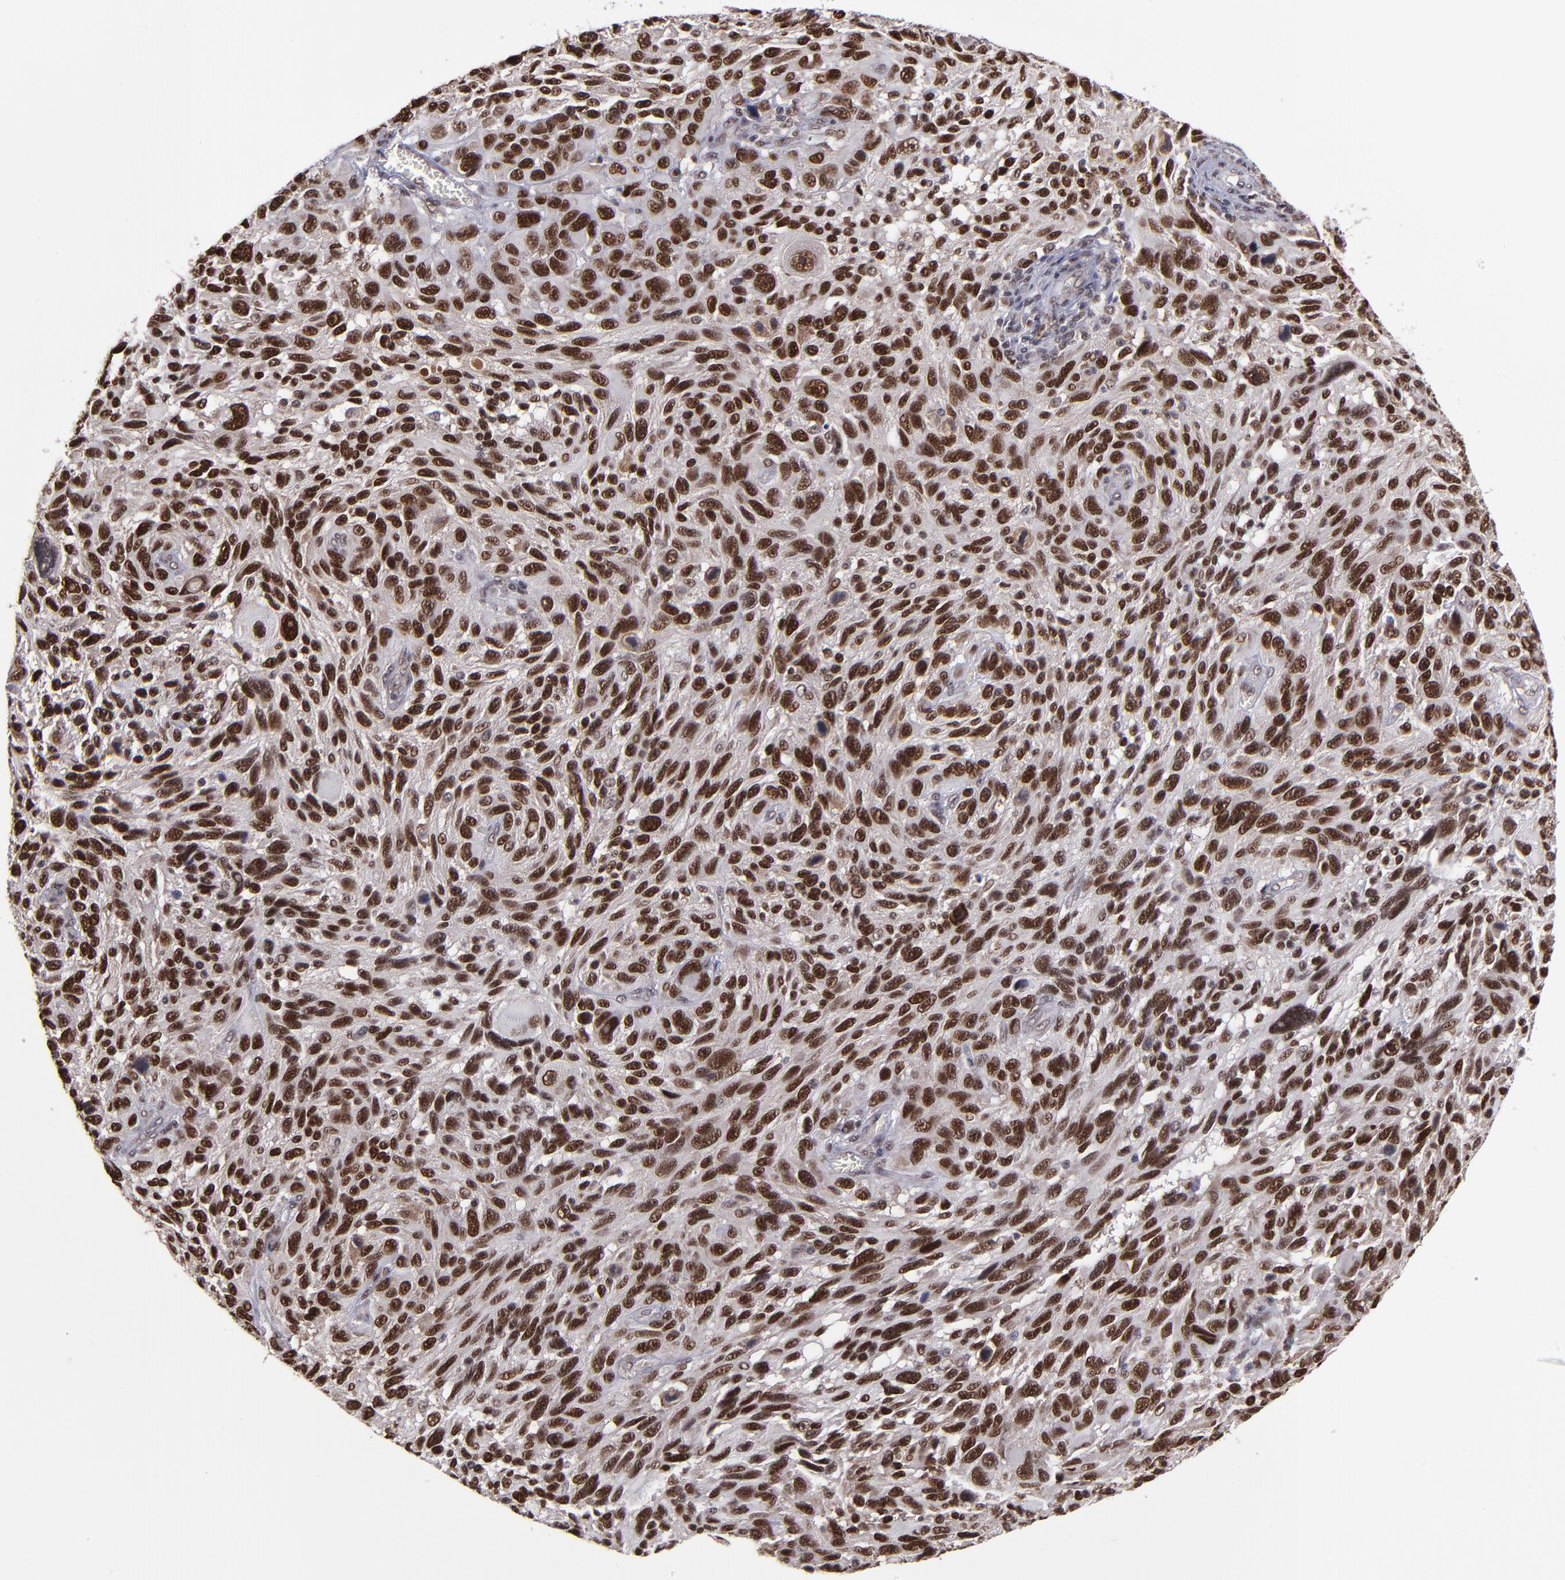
{"staining": {"intensity": "strong", "quantity": ">75%", "location": "nuclear"}, "tissue": "melanoma", "cell_type": "Tumor cells", "image_type": "cancer", "snomed": [{"axis": "morphology", "description": "Malignant melanoma, NOS"}, {"axis": "topography", "description": "Skin"}], "caption": "IHC image of neoplastic tissue: human melanoma stained using immunohistochemistry displays high levels of strong protein expression localized specifically in the nuclear of tumor cells, appearing as a nuclear brown color.", "gene": "EP300", "patient": {"sex": "male", "age": 53}}